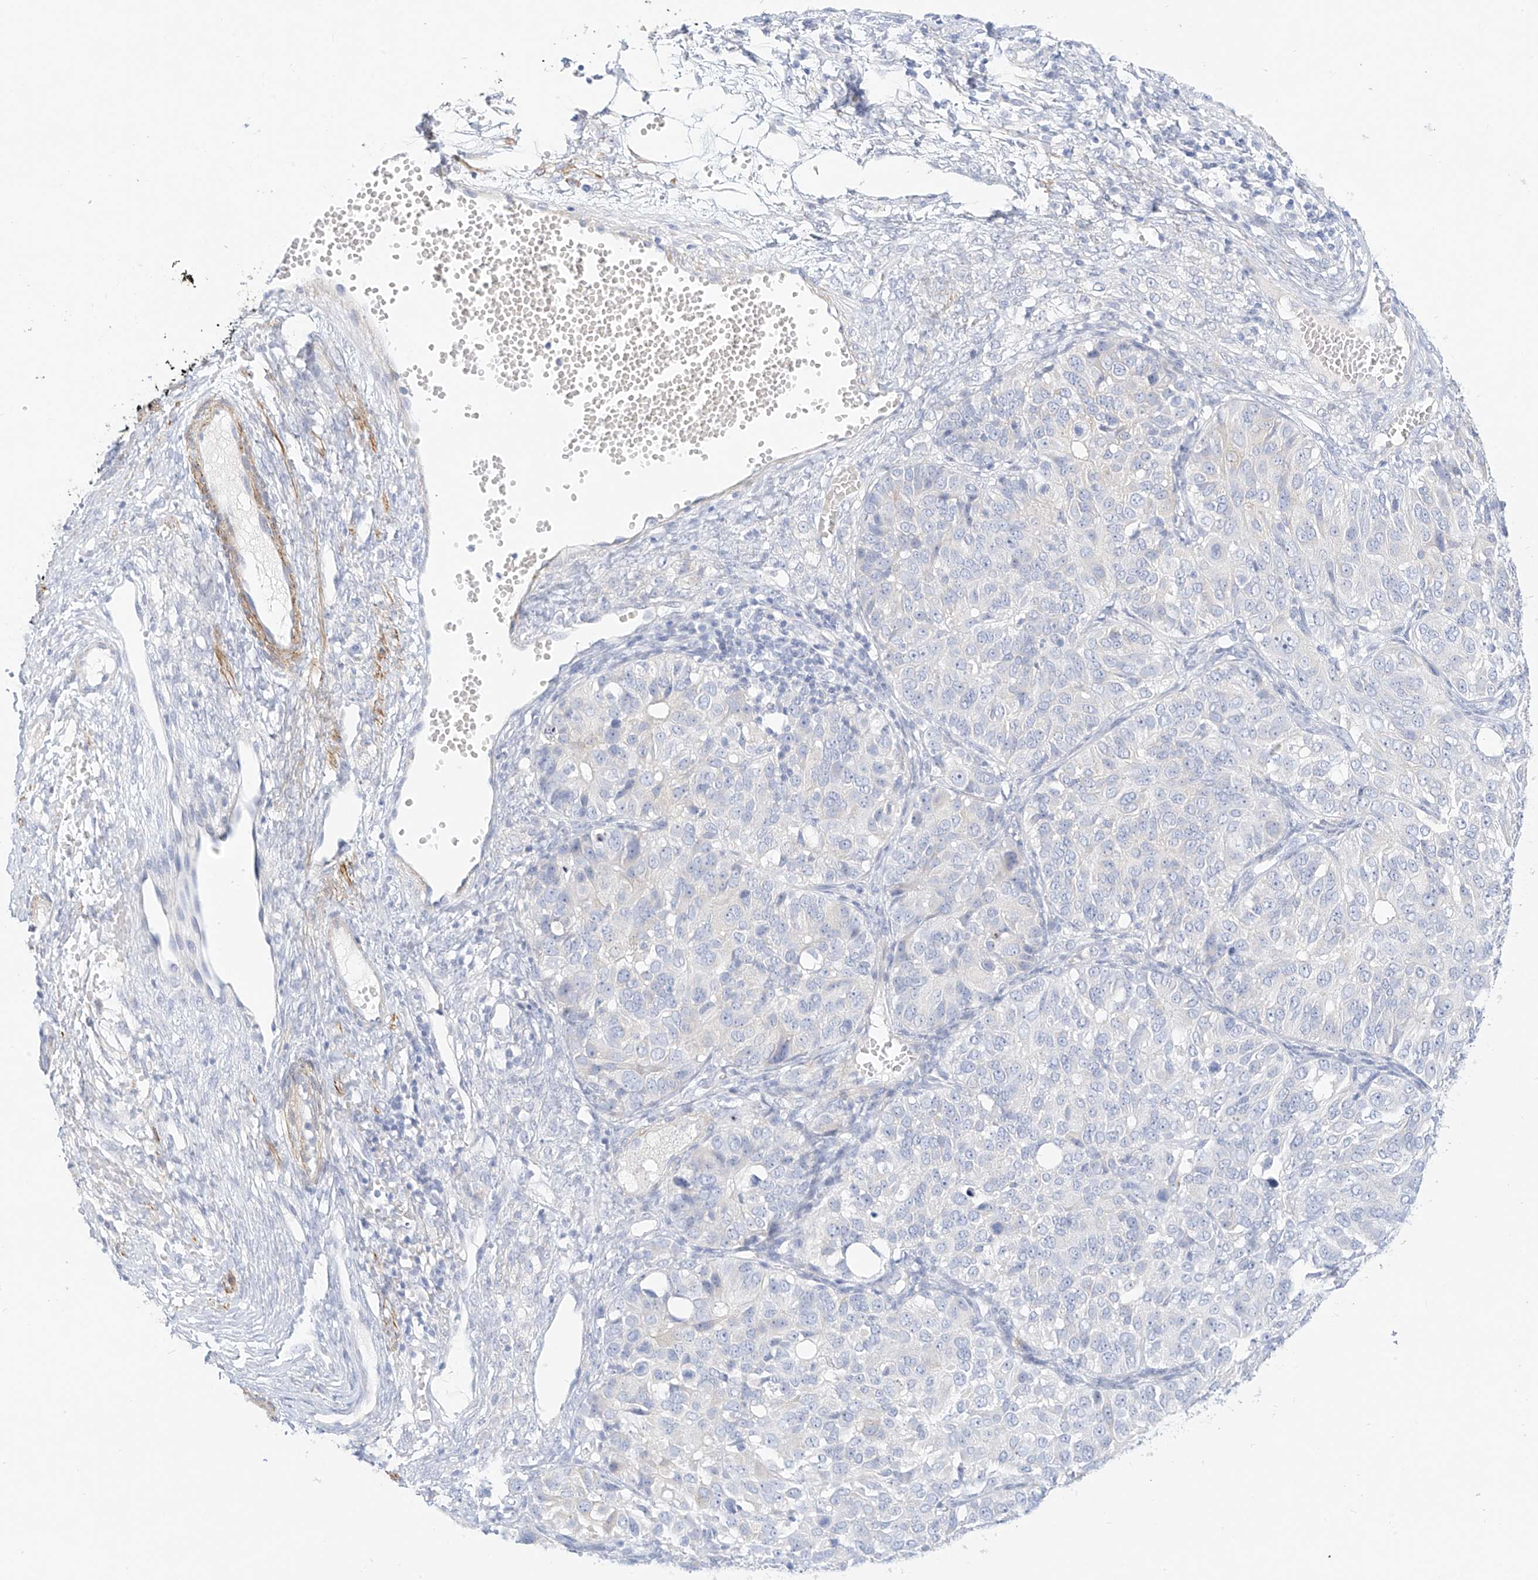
{"staining": {"intensity": "negative", "quantity": "none", "location": "none"}, "tissue": "ovarian cancer", "cell_type": "Tumor cells", "image_type": "cancer", "snomed": [{"axis": "morphology", "description": "Carcinoma, endometroid"}, {"axis": "topography", "description": "Ovary"}], "caption": "Micrograph shows no protein staining in tumor cells of ovarian cancer (endometroid carcinoma) tissue.", "gene": "ST3GAL5", "patient": {"sex": "female", "age": 51}}